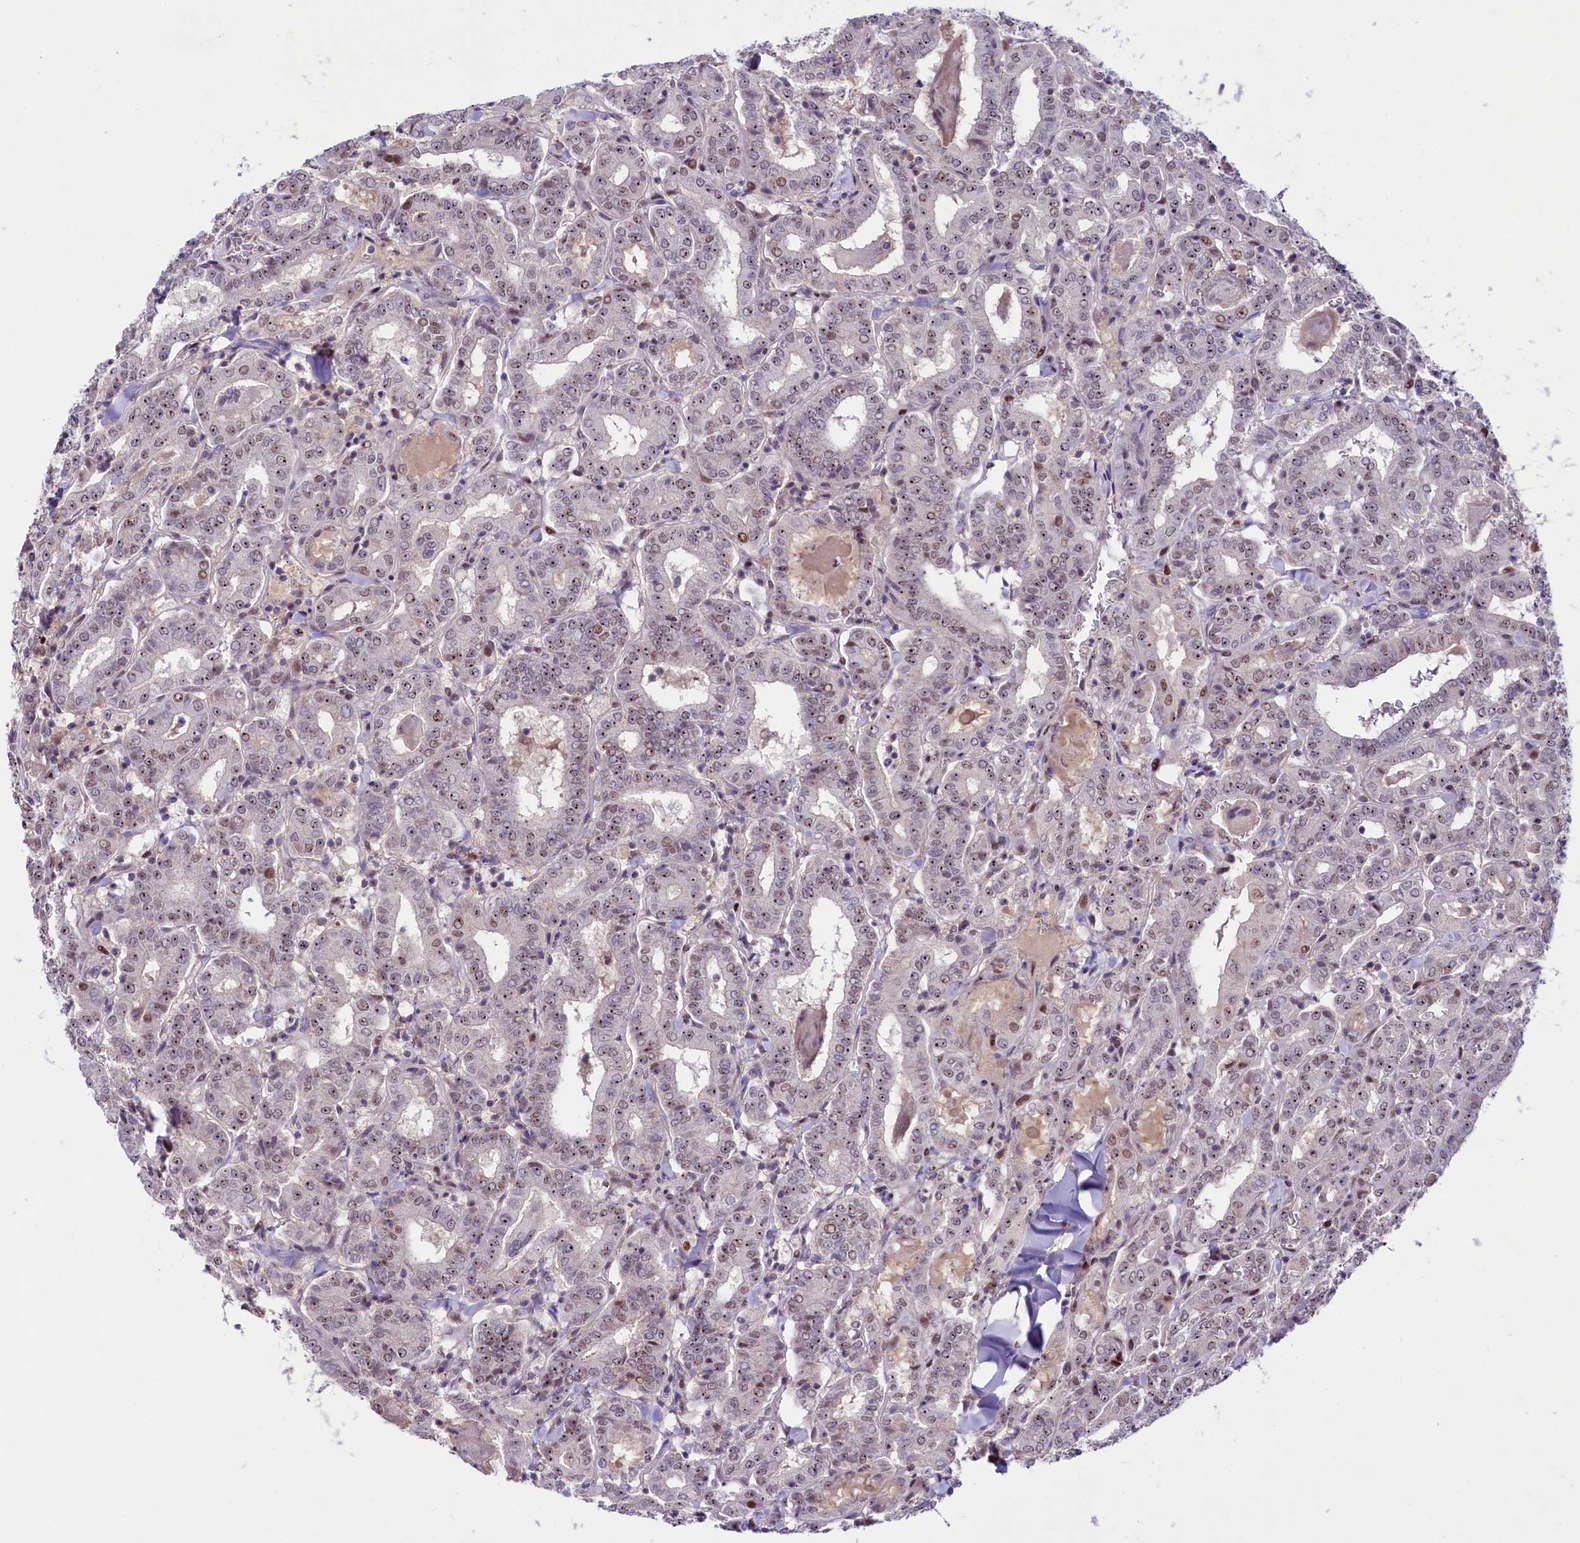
{"staining": {"intensity": "weak", "quantity": "25%-75%", "location": "nuclear"}, "tissue": "thyroid cancer", "cell_type": "Tumor cells", "image_type": "cancer", "snomed": [{"axis": "morphology", "description": "Papillary adenocarcinoma, NOS"}, {"axis": "topography", "description": "Thyroid gland"}], "caption": "Immunohistochemical staining of human thyroid papillary adenocarcinoma exhibits low levels of weak nuclear positivity in about 25%-75% of tumor cells.", "gene": "ANKS3", "patient": {"sex": "female", "age": 72}}